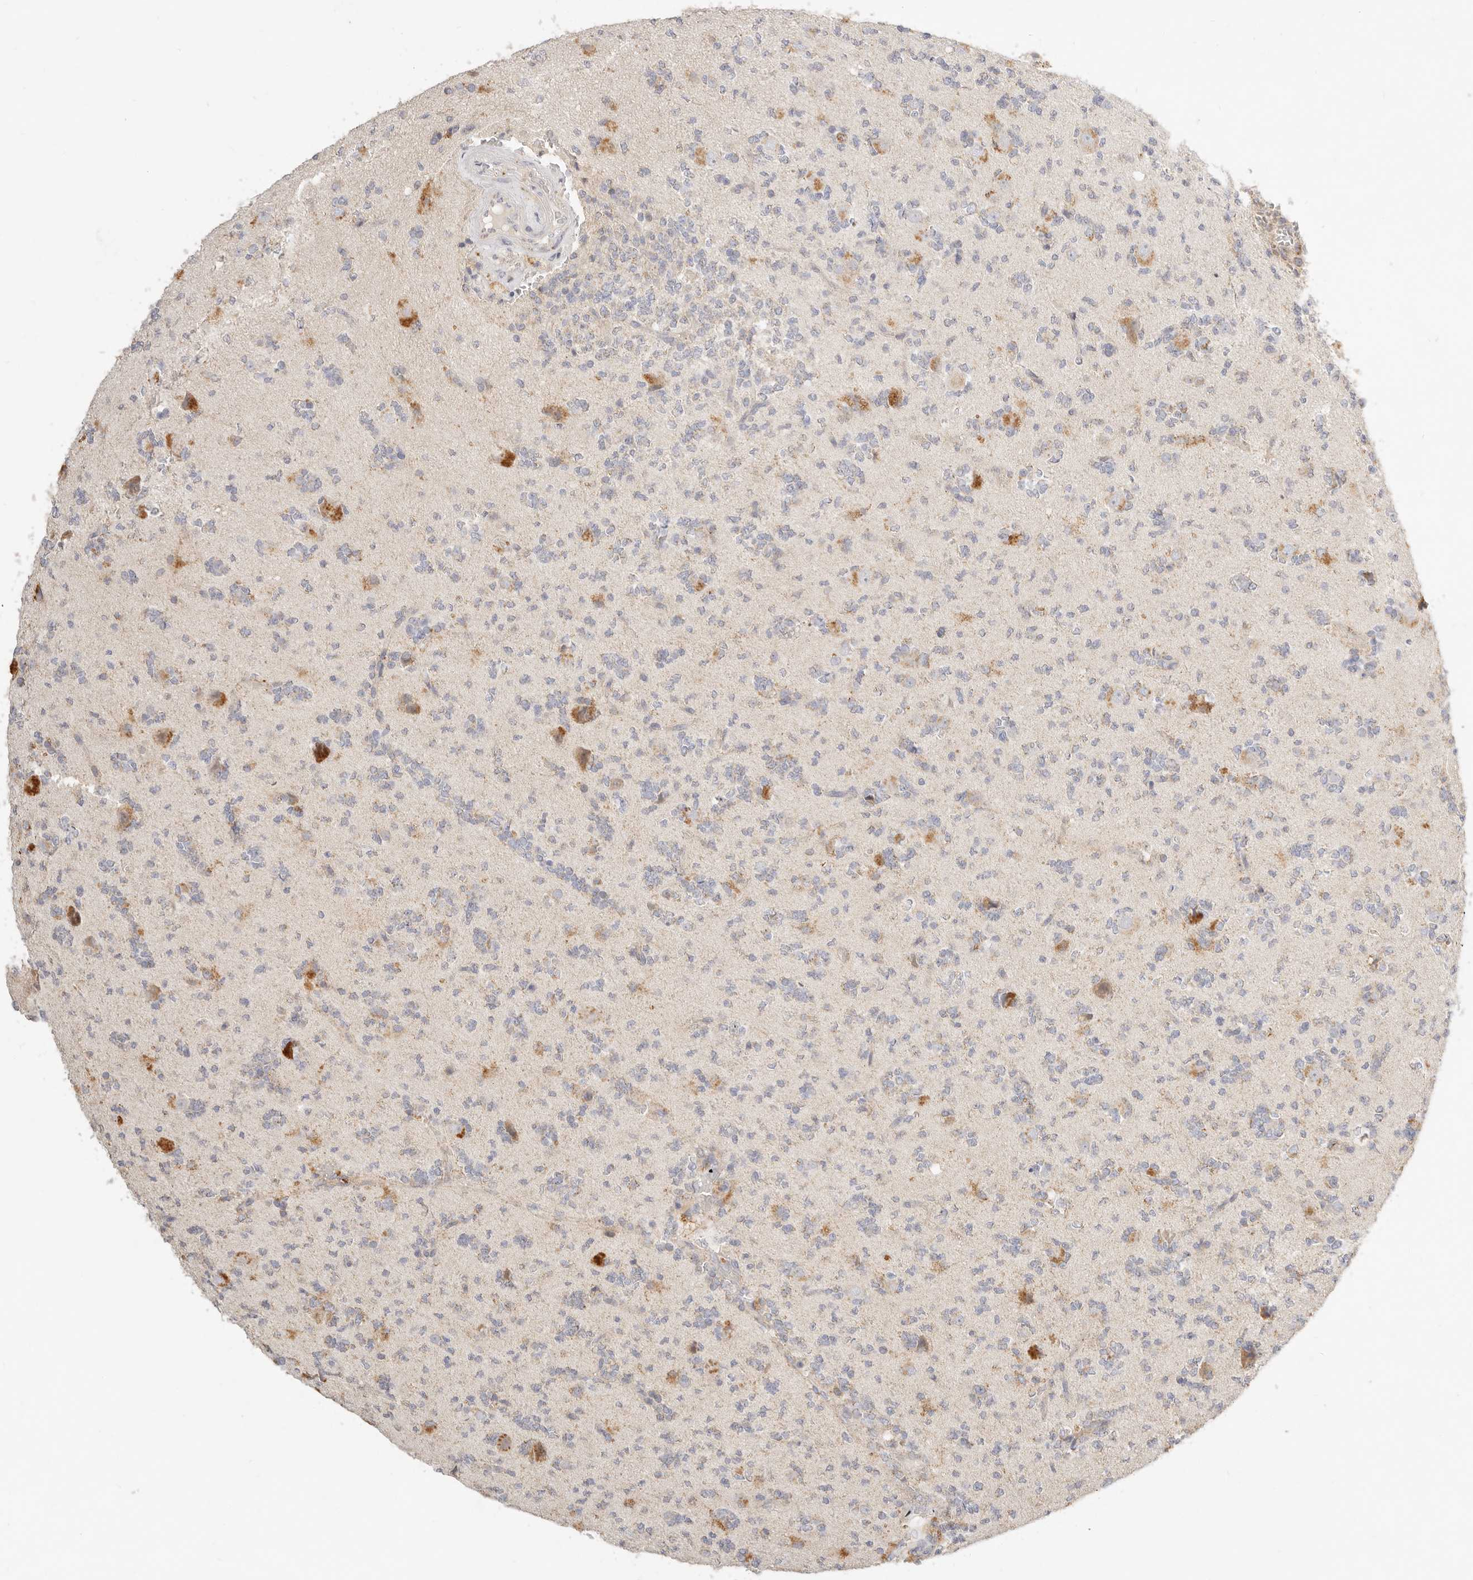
{"staining": {"intensity": "moderate", "quantity": "<25%", "location": "cytoplasmic/membranous"}, "tissue": "glioma", "cell_type": "Tumor cells", "image_type": "cancer", "snomed": [{"axis": "morphology", "description": "Glioma, malignant, High grade"}, {"axis": "topography", "description": "Brain"}], "caption": "Immunohistochemical staining of malignant glioma (high-grade) shows low levels of moderate cytoplasmic/membranous positivity in approximately <25% of tumor cells.", "gene": "ACOX1", "patient": {"sex": "female", "age": 62}}